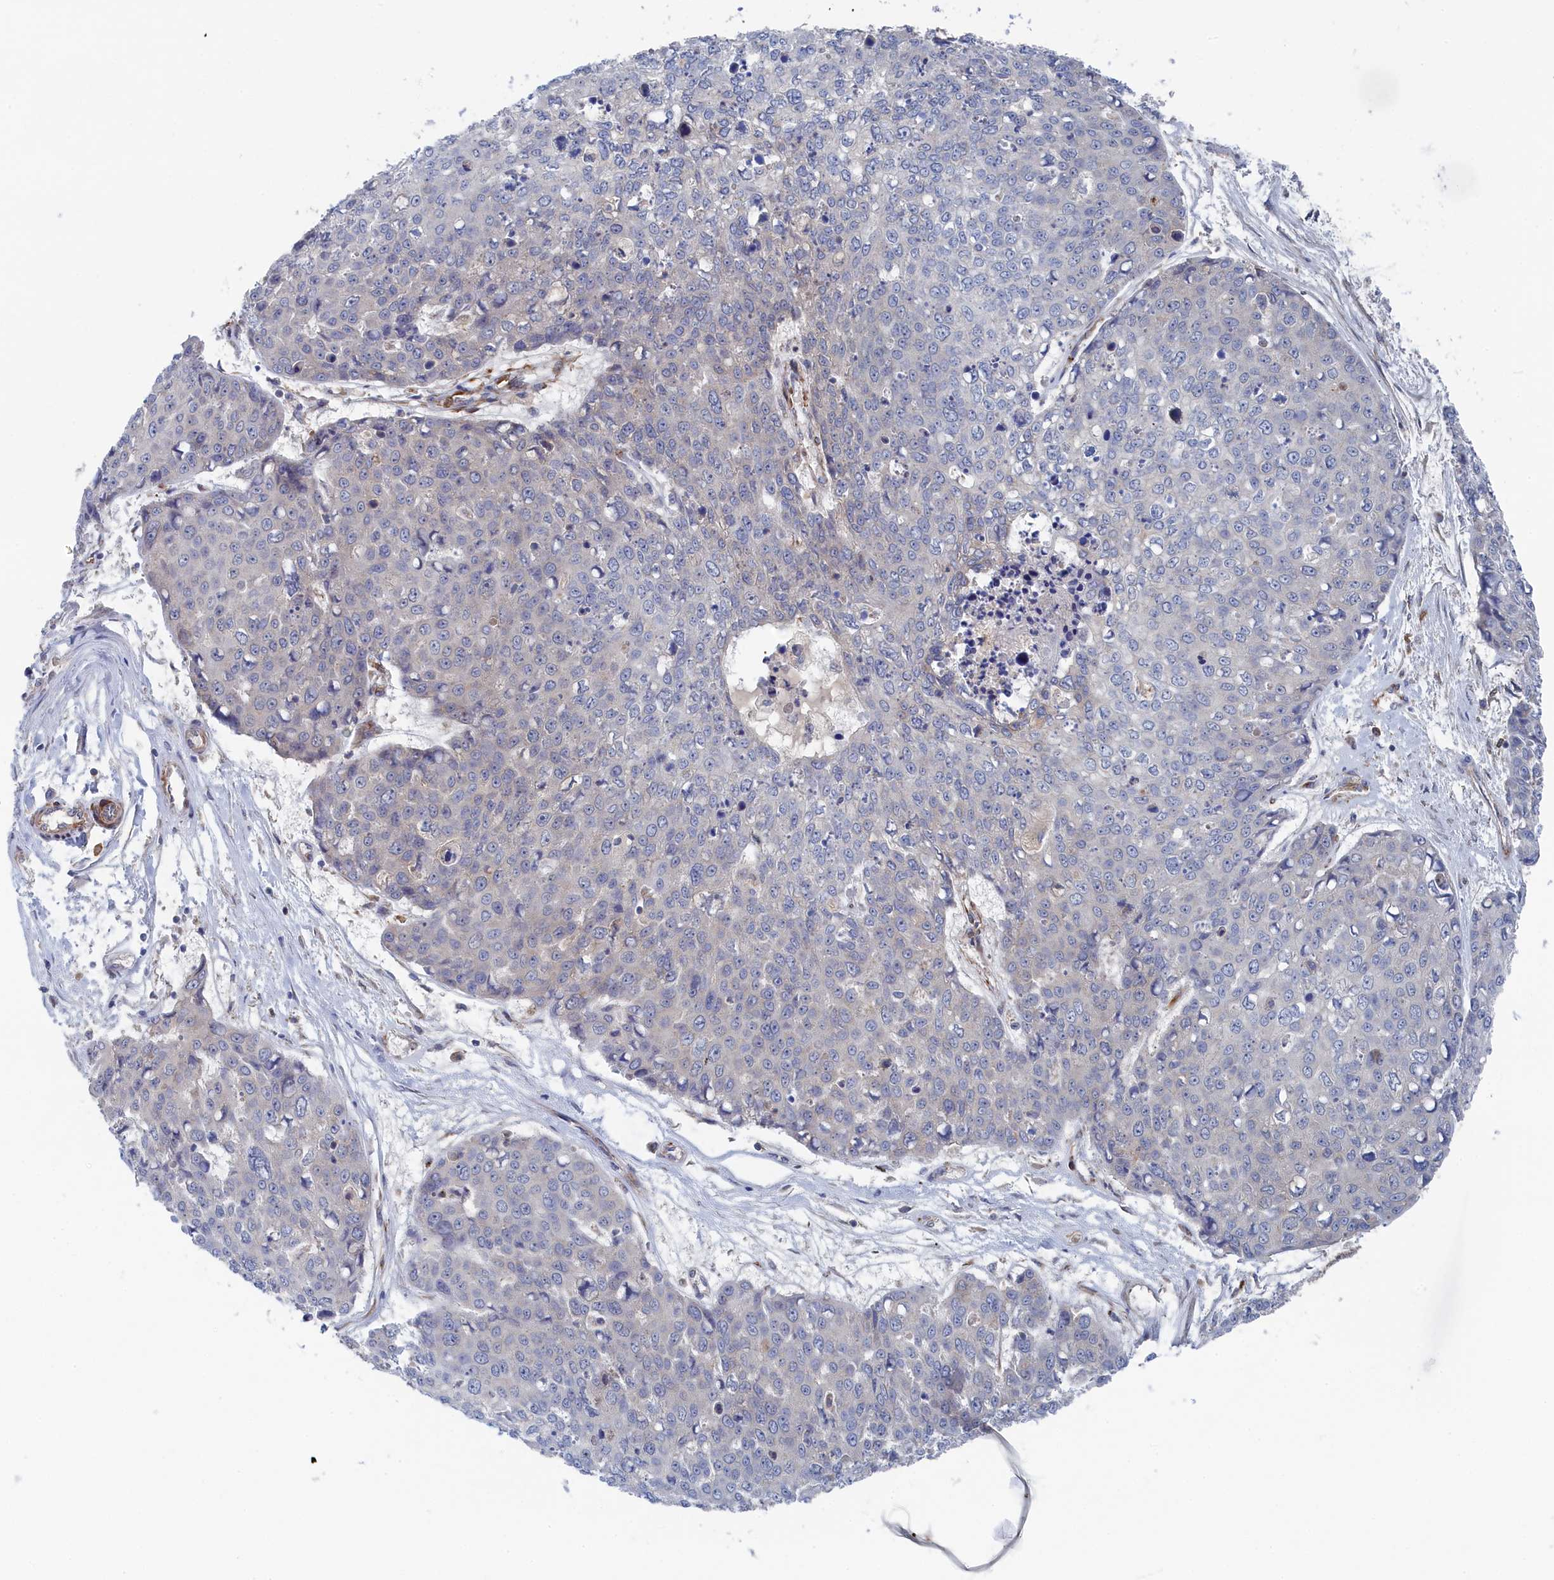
{"staining": {"intensity": "negative", "quantity": "none", "location": "none"}, "tissue": "skin cancer", "cell_type": "Tumor cells", "image_type": "cancer", "snomed": [{"axis": "morphology", "description": "Squamous cell carcinoma, NOS"}, {"axis": "topography", "description": "Skin"}], "caption": "IHC of skin cancer (squamous cell carcinoma) demonstrates no staining in tumor cells.", "gene": "FILIP1L", "patient": {"sex": "female", "age": 44}}